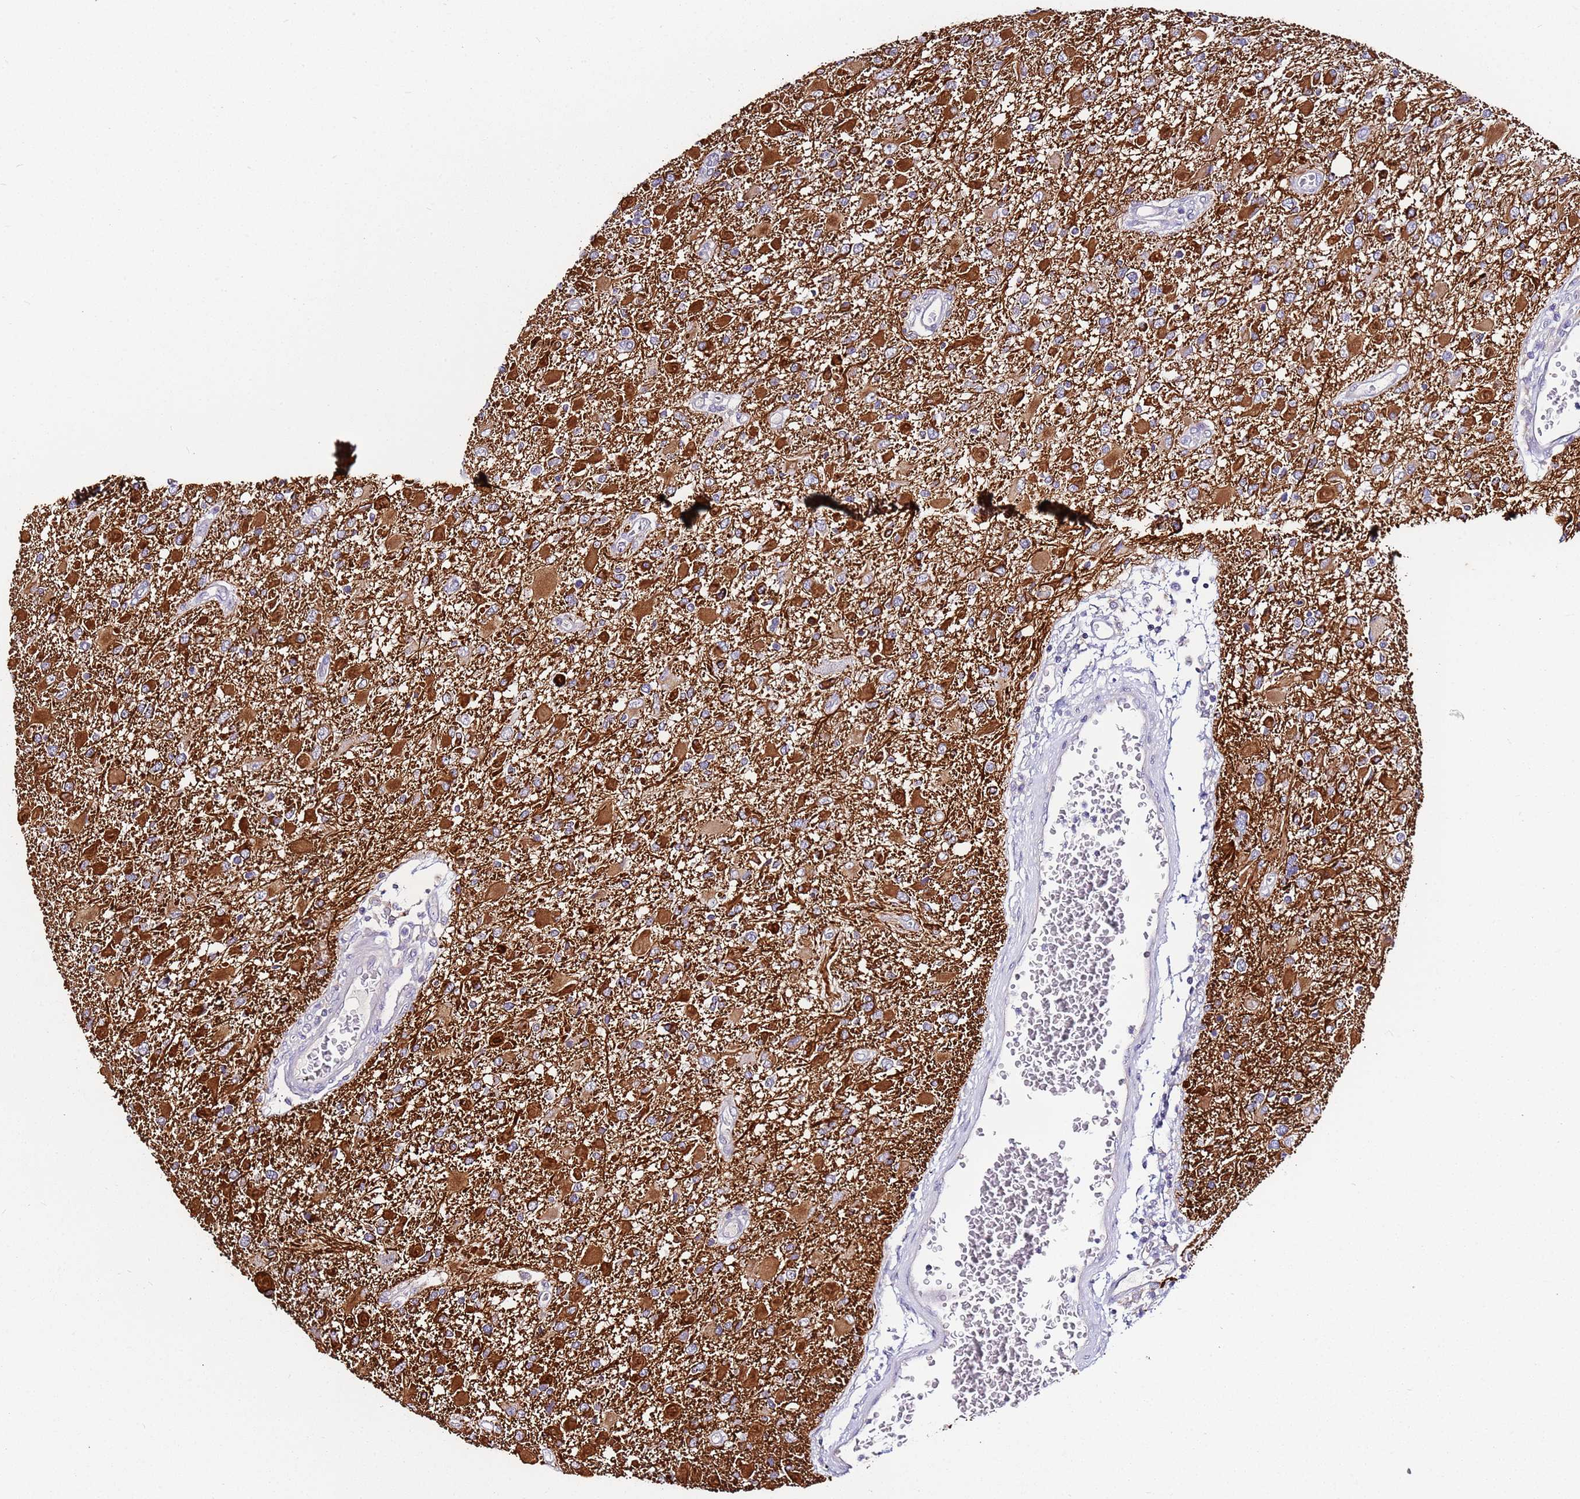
{"staining": {"intensity": "strong", "quantity": "<25%", "location": "cytoplasmic/membranous"}, "tissue": "glioma", "cell_type": "Tumor cells", "image_type": "cancer", "snomed": [{"axis": "morphology", "description": "Glioma, malignant, High grade"}, {"axis": "topography", "description": "Brain"}], "caption": "DAB immunohistochemical staining of glioma shows strong cytoplasmic/membranous protein expression in about <25% of tumor cells.", "gene": "SRRM5", "patient": {"sex": "male", "age": 53}}